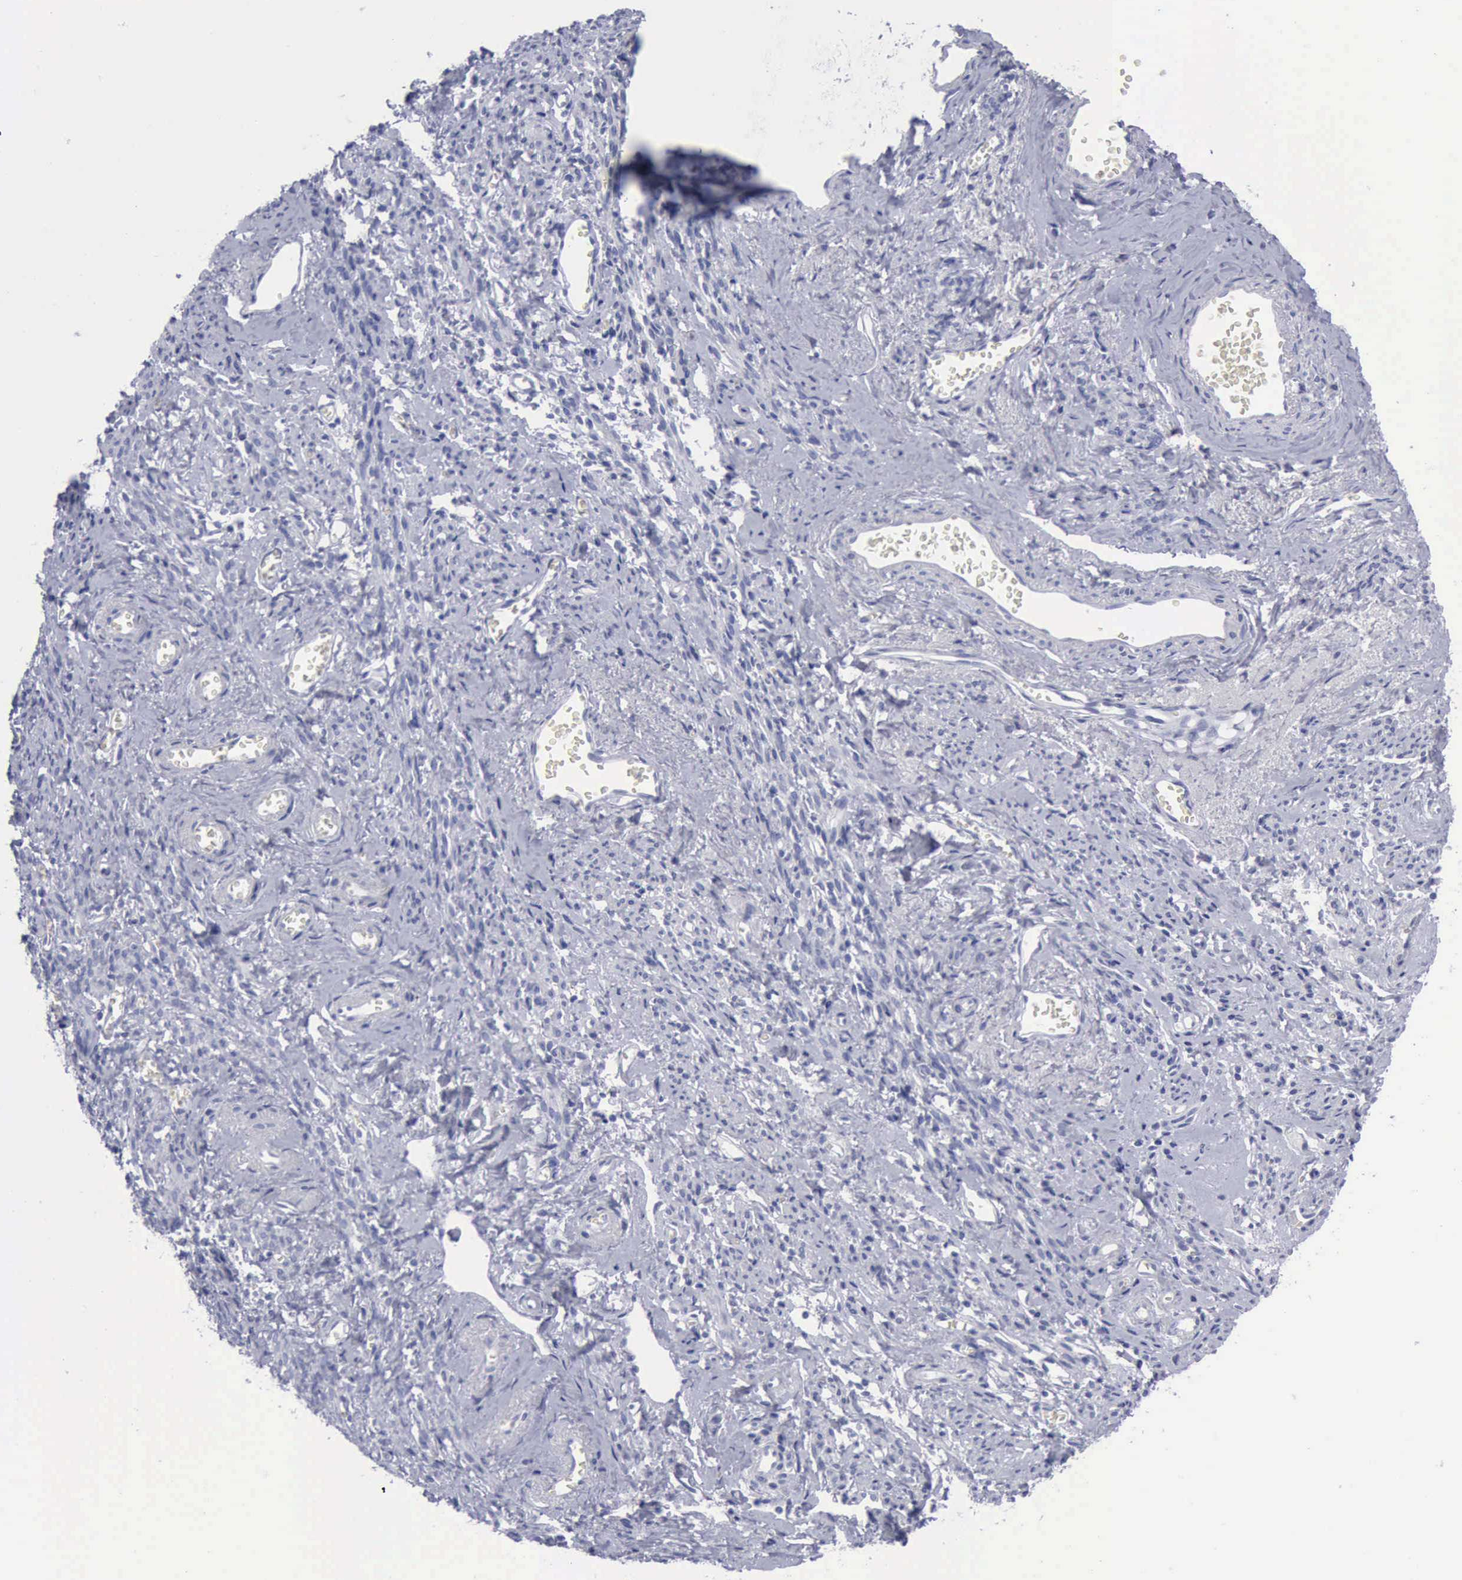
{"staining": {"intensity": "negative", "quantity": "none", "location": "none"}, "tissue": "endometrial cancer", "cell_type": "Tumor cells", "image_type": "cancer", "snomed": [{"axis": "morphology", "description": "Adenocarcinoma, NOS"}, {"axis": "topography", "description": "Endometrium"}], "caption": "This is an immunohistochemistry (IHC) histopathology image of endometrial cancer. There is no positivity in tumor cells.", "gene": "KRT13", "patient": {"sex": "female", "age": 75}}